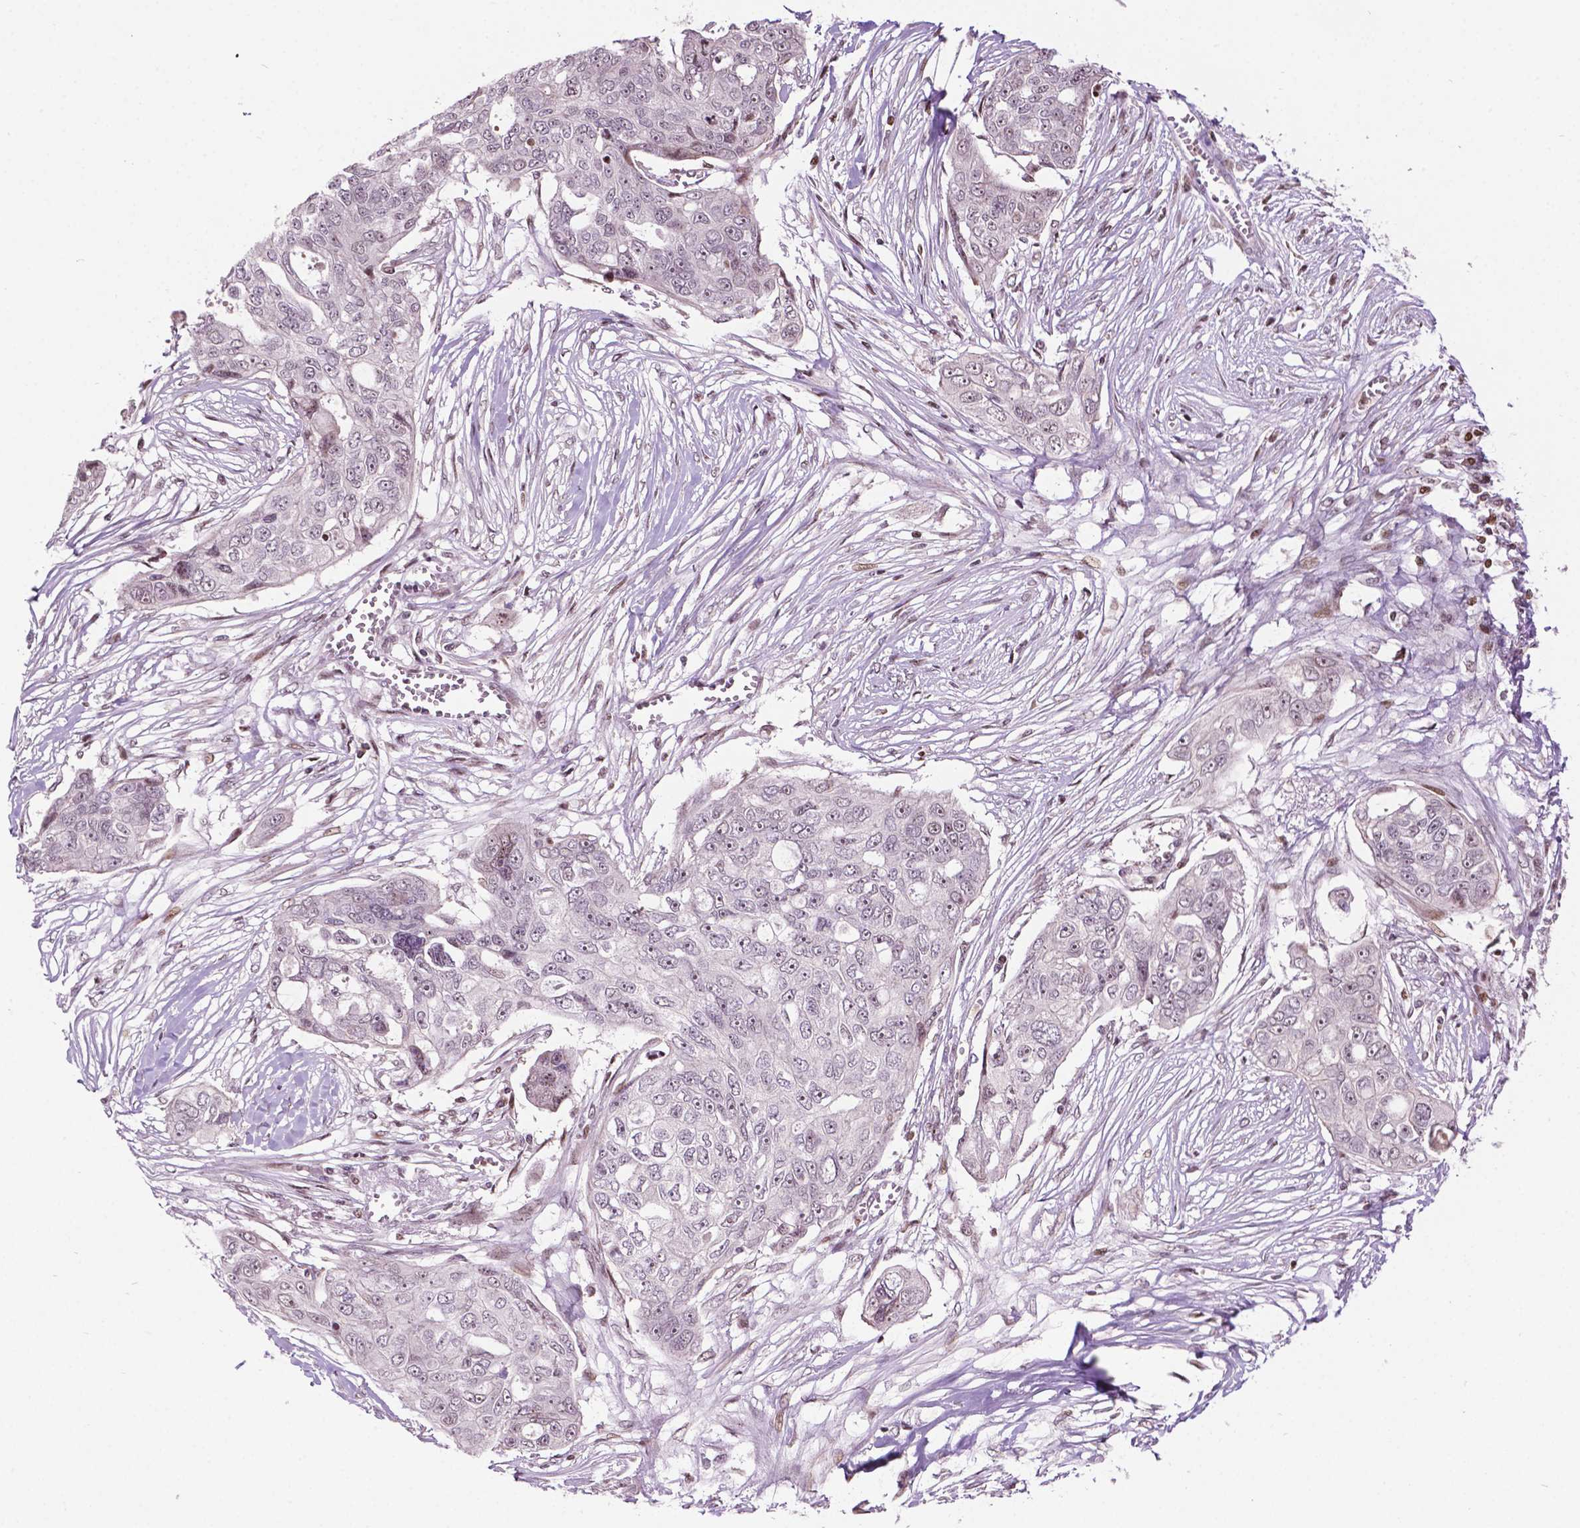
{"staining": {"intensity": "negative", "quantity": "none", "location": "none"}, "tissue": "ovarian cancer", "cell_type": "Tumor cells", "image_type": "cancer", "snomed": [{"axis": "morphology", "description": "Carcinoma, endometroid"}, {"axis": "topography", "description": "Ovary"}], "caption": "An immunohistochemistry (IHC) photomicrograph of ovarian cancer is shown. There is no staining in tumor cells of ovarian cancer.", "gene": "PTPN18", "patient": {"sex": "female", "age": 70}}